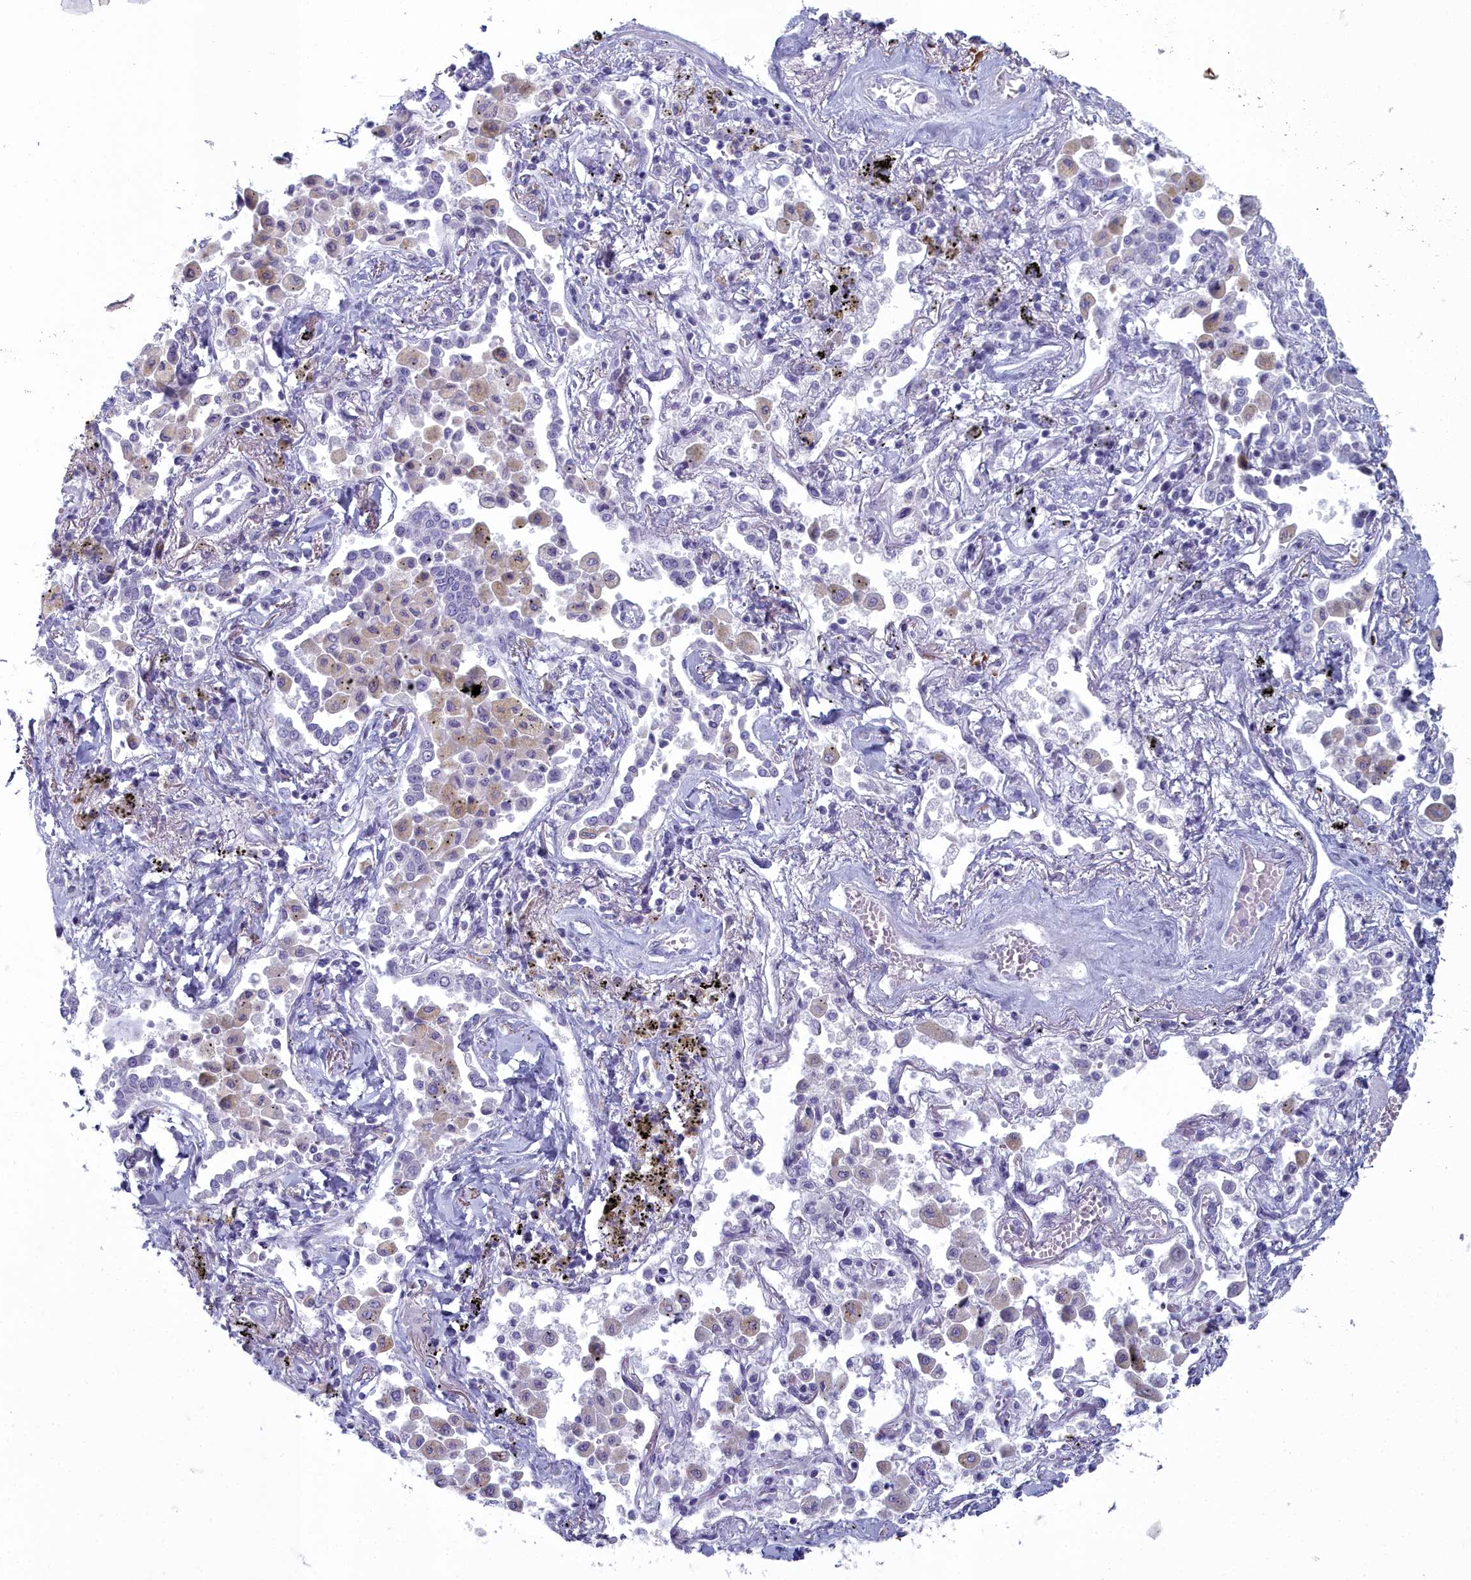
{"staining": {"intensity": "negative", "quantity": "none", "location": "none"}, "tissue": "lung cancer", "cell_type": "Tumor cells", "image_type": "cancer", "snomed": [{"axis": "morphology", "description": "Adenocarcinoma, NOS"}, {"axis": "topography", "description": "Lung"}], "caption": "Protein analysis of adenocarcinoma (lung) shows no significant expression in tumor cells. Brightfield microscopy of immunohistochemistry (IHC) stained with DAB (3,3'-diaminobenzidine) (brown) and hematoxylin (blue), captured at high magnification.", "gene": "INSYN2A", "patient": {"sex": "male", "age": 67}}